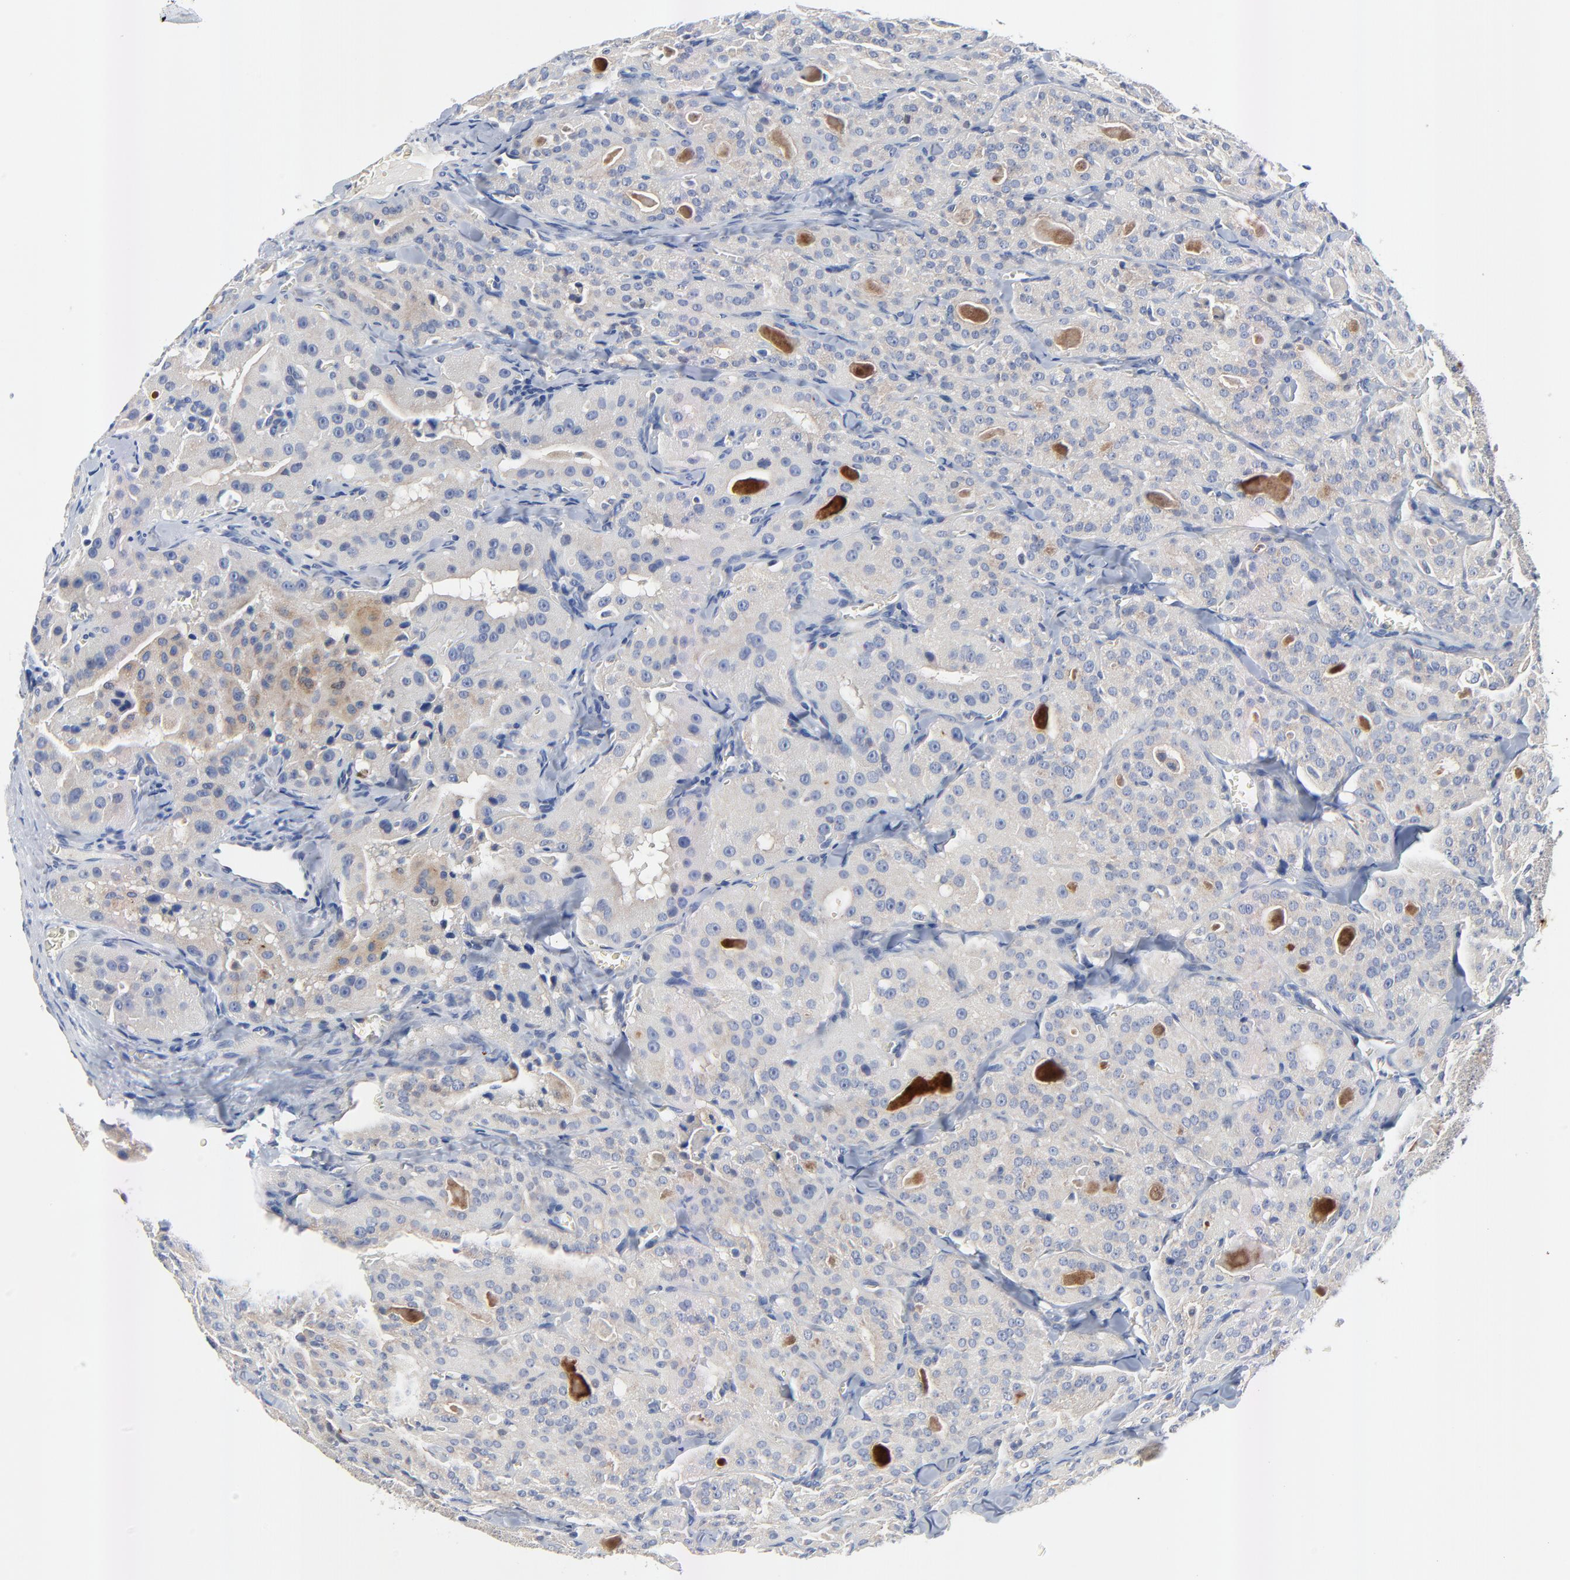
{"staining": {"intensity": "negative", "quantity": "none", "location": "none"}, "tissue": "thyroid cancer", "cell_type": "Tumor cells", "image_type": "cancer", "snomed": [{"axis": "morphology", "description": "Carcinoma, NOS"}, {"axis": "topography", "description": "Thyroid gland"}], "caption": "The immunohistochemistry histopathology image has no significant staining in tumor cells of thyroid cancer (carcinoma) tissue.", "gene": "VAV2", "patient": {"sex": "male", "age": 76}}